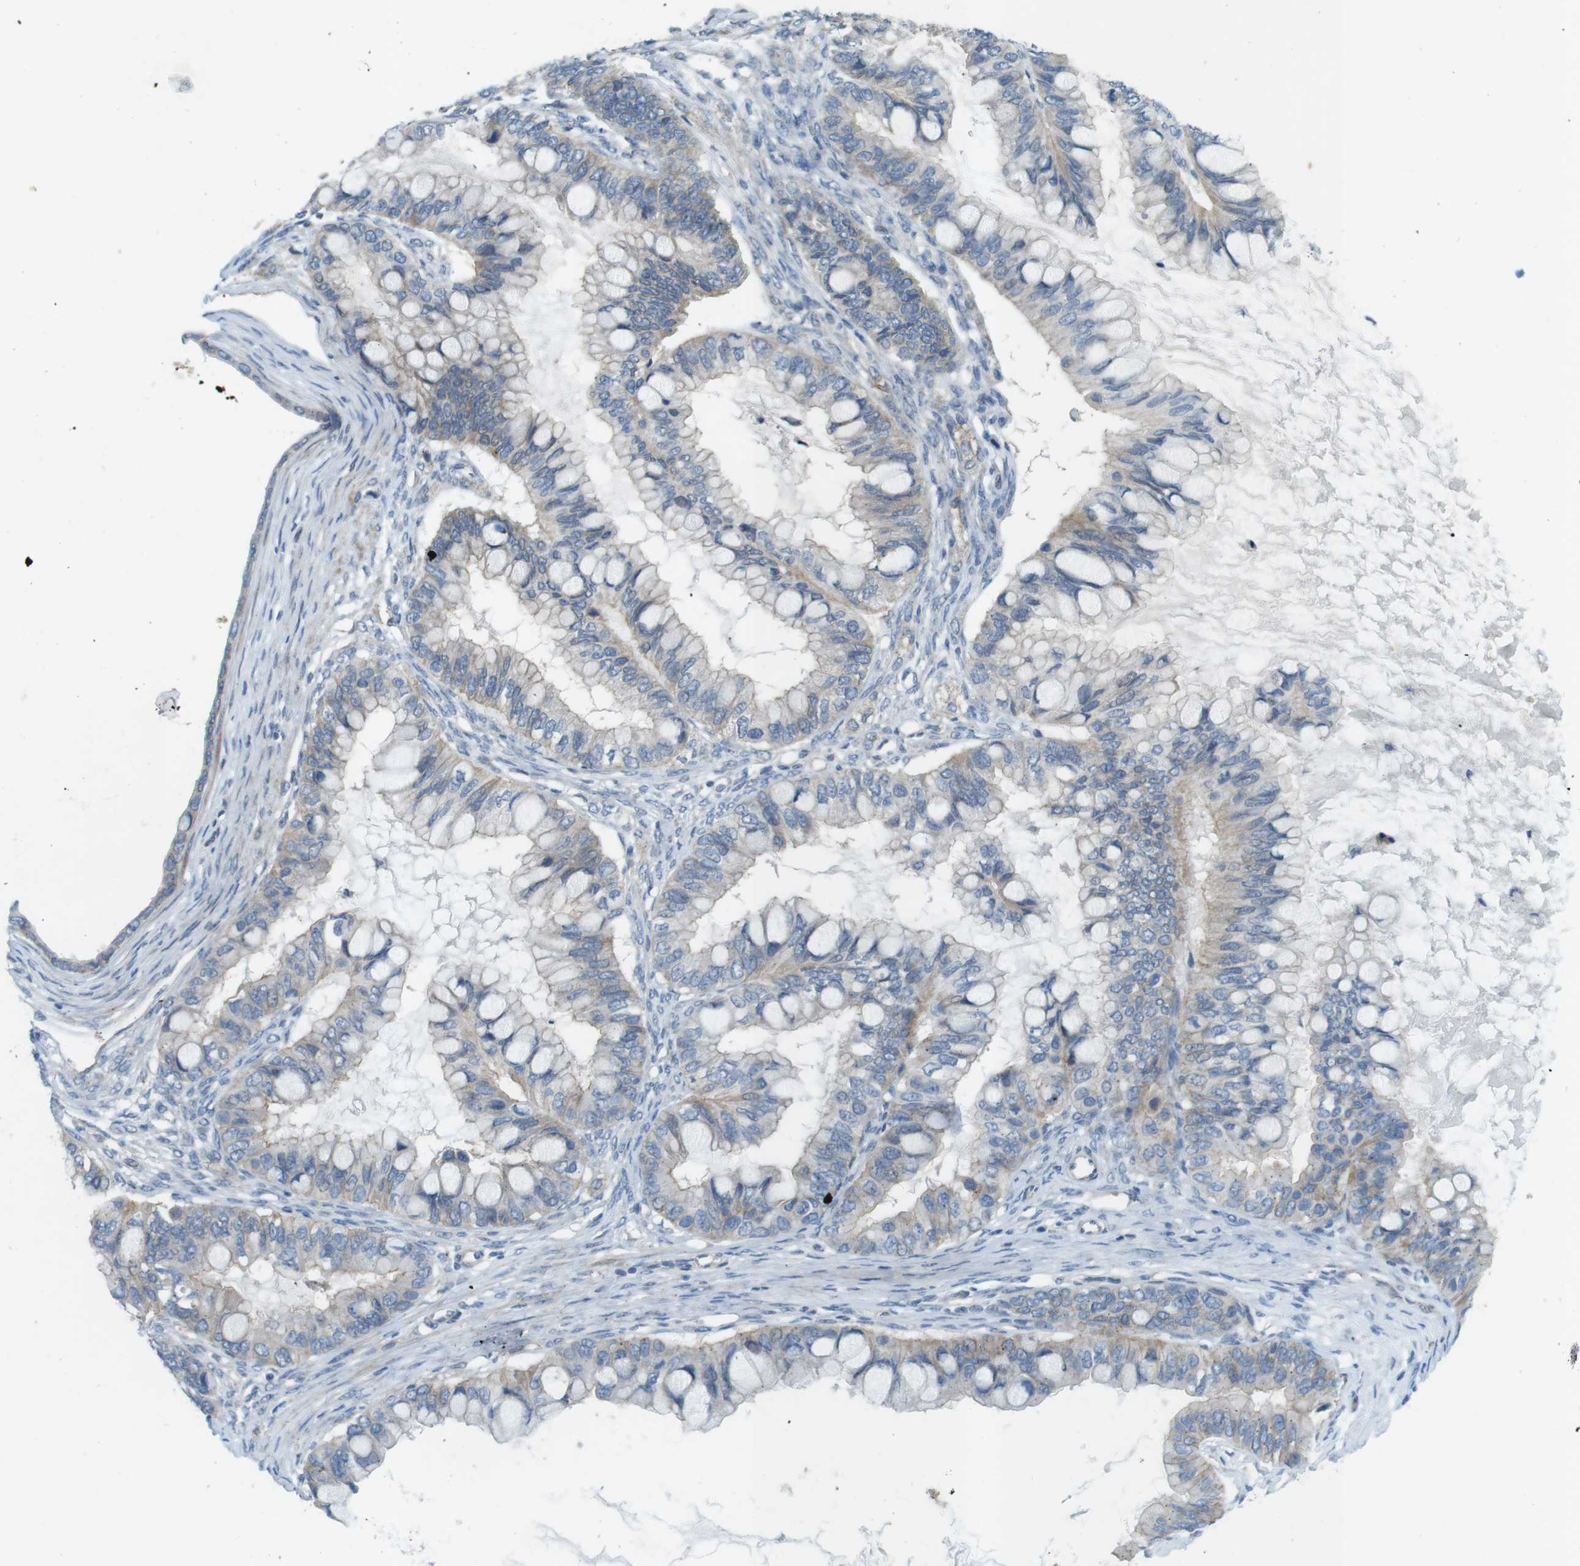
{"staining": {"intensity": "negative", "quantity": "none", "location": "none"}, "tissue": "ovarian cancer", "cell_type": "Tumor cells", "image_type": "cancer", "snomed": [{"axis": "morphology", "description": "Cystadenocarcinoma, mucinous, NOS"}, {"axis": "topography", "description": "Ovary"}], "caption": "This histopathology image is of mucinous cystadenocarcinoma (ovarian) stained with IHC to label a protein in brown with the nuclei are counter-stained blue. There is no staining in tumor cells. The staining is performed using DAB (3,3'-diaminobenzidine) brown chromogen with nuclei counter-stained in using hematoxylin.", "gene": "TYW1", "patient": {"sex": "female", "age": 80}}